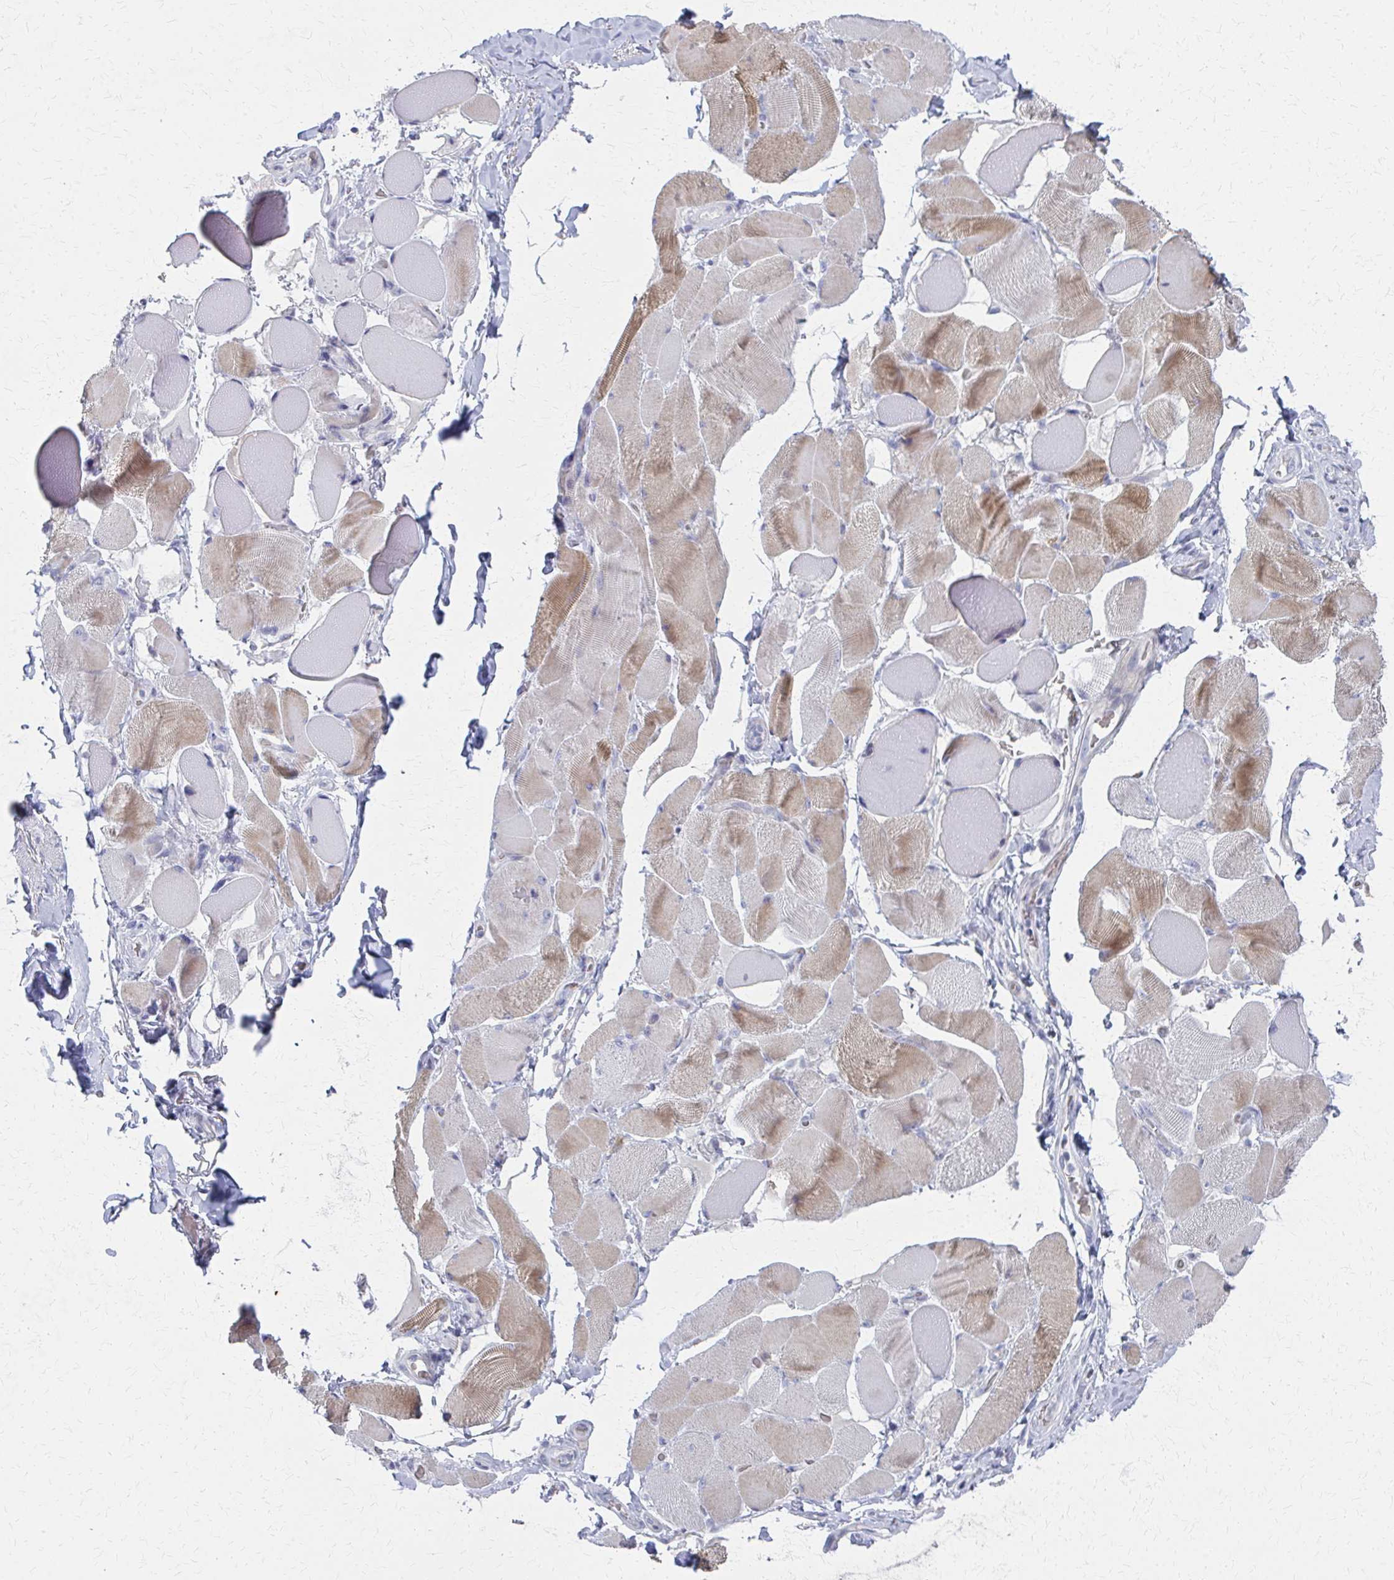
{"staining": {"intensity": "weak", "quantity": "25%-75%", "location": "cytoplasmic/membranous"}, "tissue": "skeletal muscle", "cell_type": "Myocytes", "image_type": "normal", "snomed": [{"axis": "morphology", "description": "Normal tissue, NOS"}, {"axis": "topography", "description": "Skeletal muscle"}, {"axis": "topography", "description": "Anal"}, {"axis": "topography", "description": "Peripheral nerve tissue"}], "caption": "Immunohistochemical staining of unremarkable human skeletal muscle shows 25%-75% levels of weak cytoplasmic/membranous protein staining in about 25%-75% of myocytes.", "gene": "MS4A2", "patient": {"sex": "male", "age": 53}}